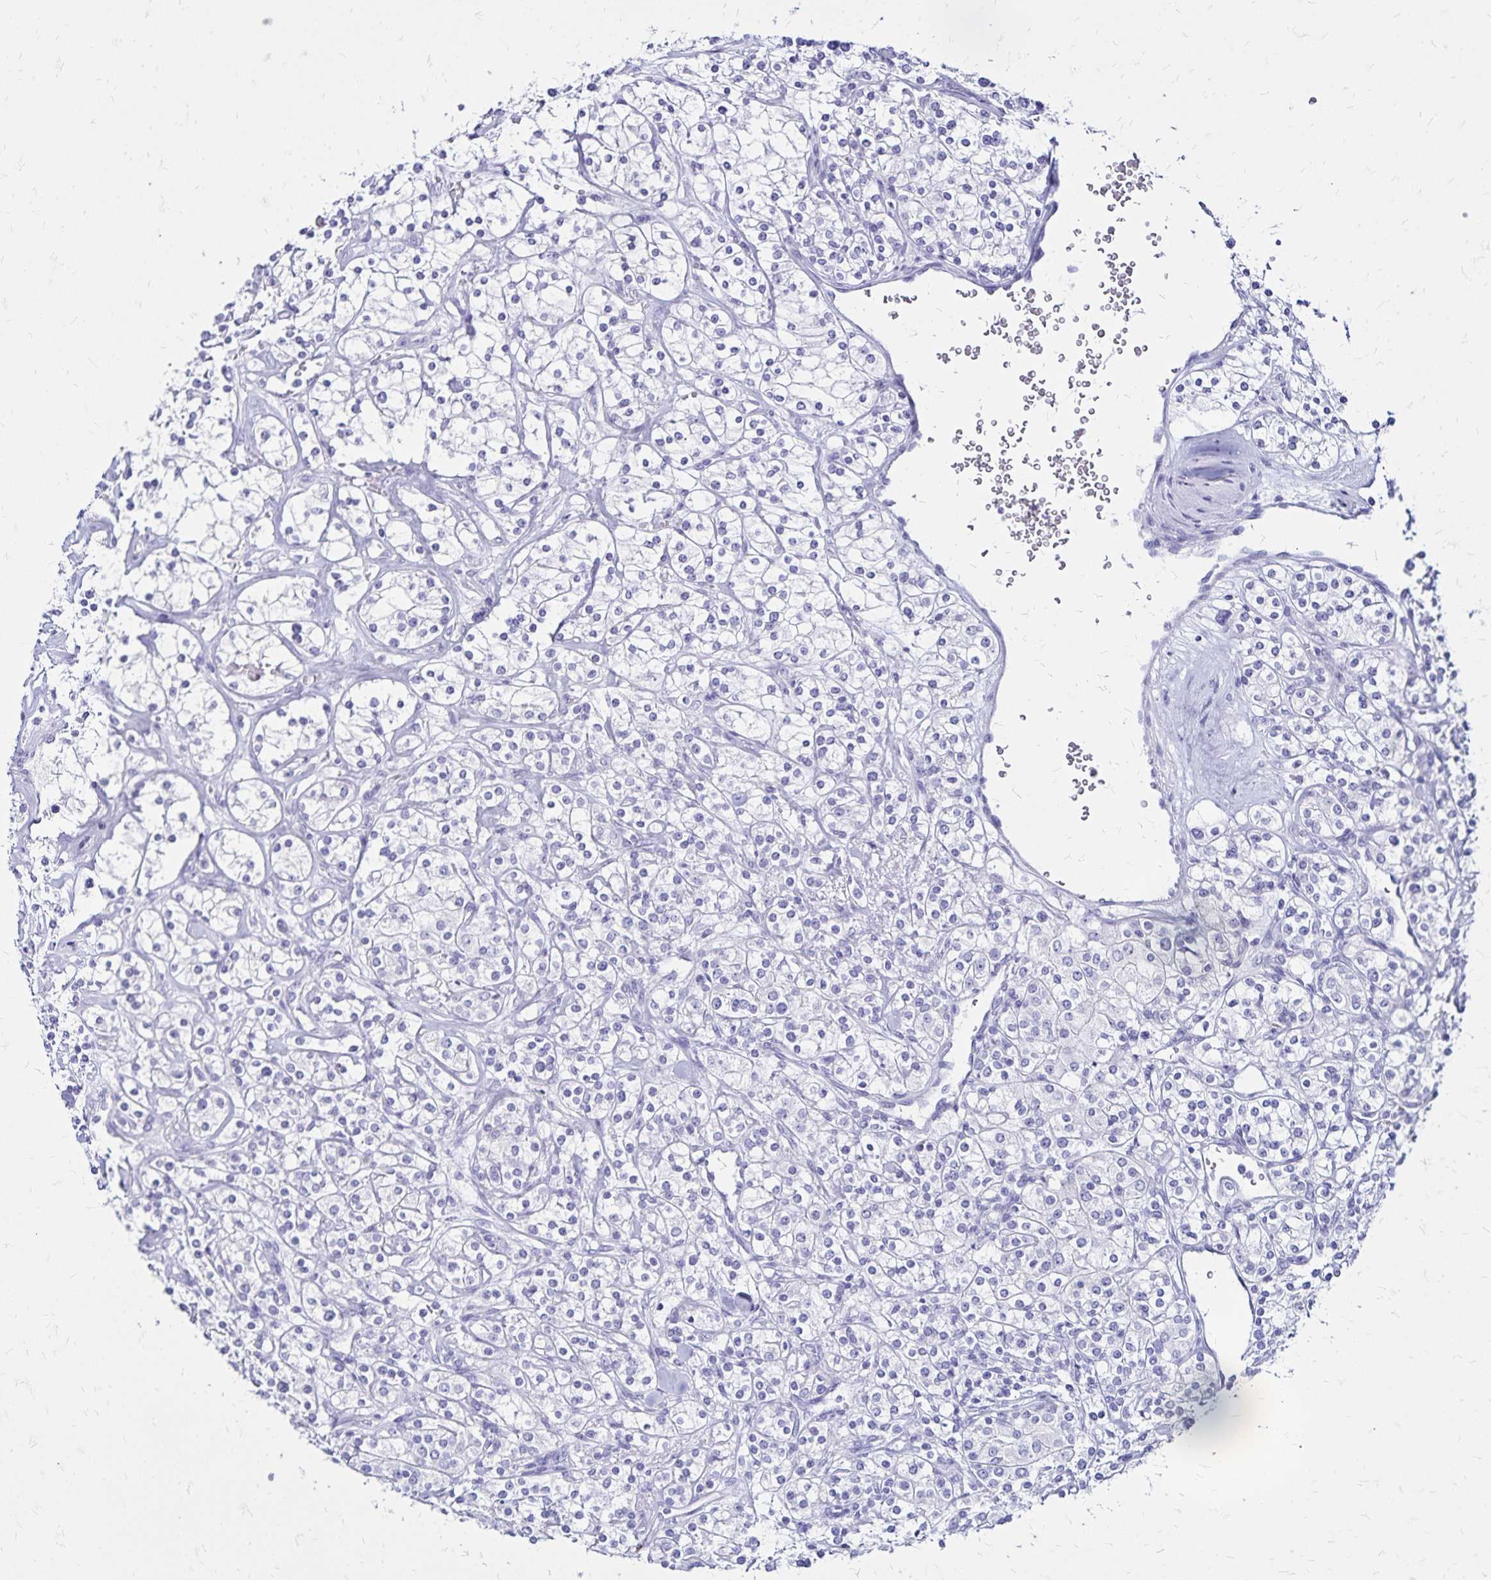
{"staining": {"intensity": "negative", "quantity": "none", "location": "none"}, "tissue": "renal cancer", "cell_type": "Tumor cells", "image_type": "cancer", "snomed": [{"axis": "morphology", "description": "Adenocarcinoma, NOS"}, {"axis": "topography", "description": "Kidney"}], "caption": "Renal cancer (adenocarcinoma) stained for a protein using immunohistochemistry (IHC) shows no expression tumor cells.", "gene": "LIN28B", "patient": {"sex": "male", "age": 77}}